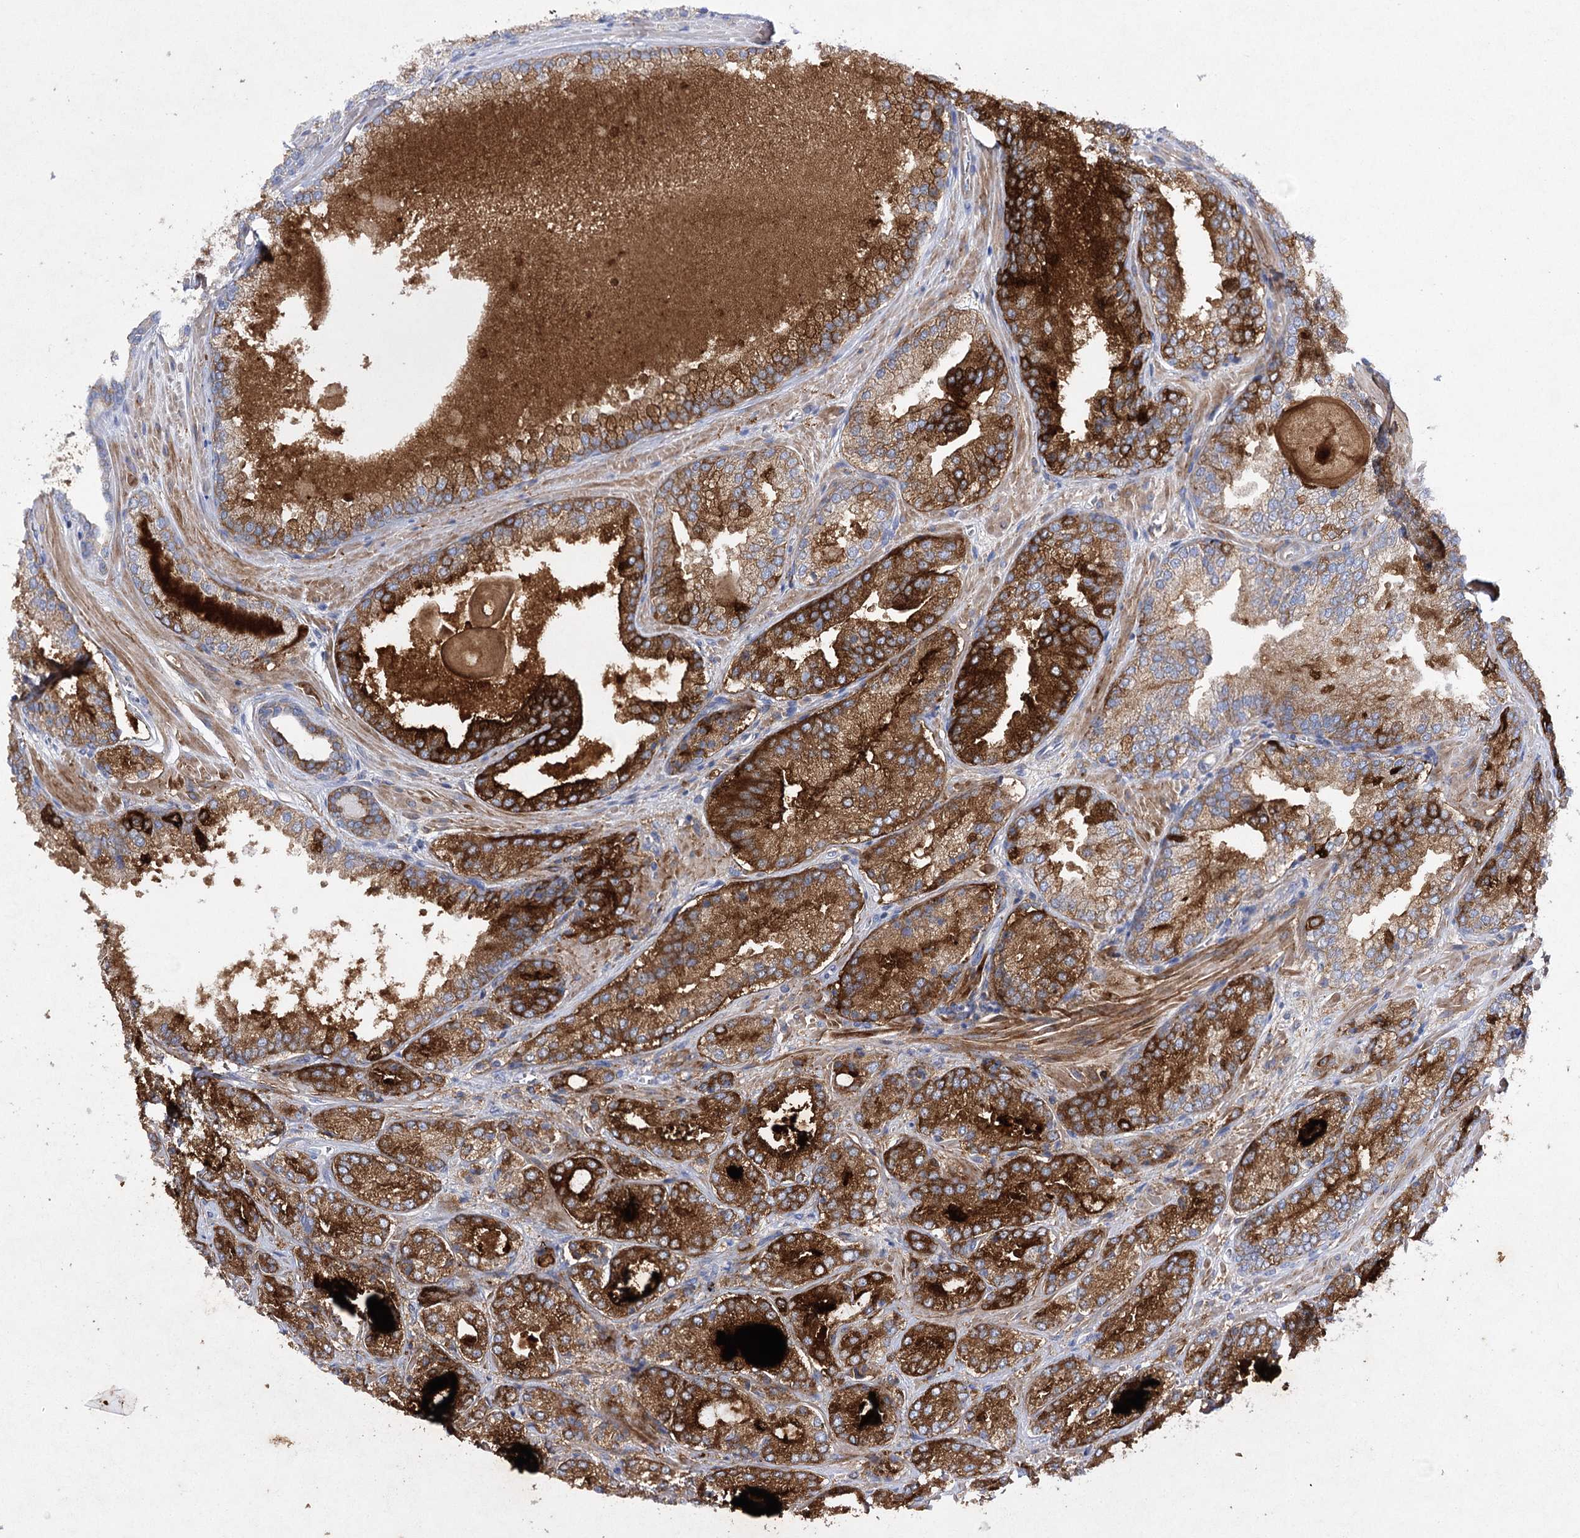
{"staining": {"intensity": "strong", "quantity": ">75%", "location": "cytoplasmic/membranous"}, "tissue": "prostate cancer", "cell_type": "Tumor cells", "image_type": "cancer", "snomed": [{"axis": "morphology", "description": "Adenocarcinoma, Low grade"}, {"axis": "topography", "description": "Prostate"}], "caption": "High-magnification brightfield microscopy of prostate adenocarcinoma (low-grade) stained with DAB (brown) and counterstained with hematoxylin (blue). tumor cells exhibit strong cytoplasmic/membranous expression is present in approximately>75% of cells. (DAB (3,3'-diaminobenzidine) = brown stain, brightfield microscopy at high magnification).", "gene": "COX15", "patient": {"sex": "male", "age": 74}}